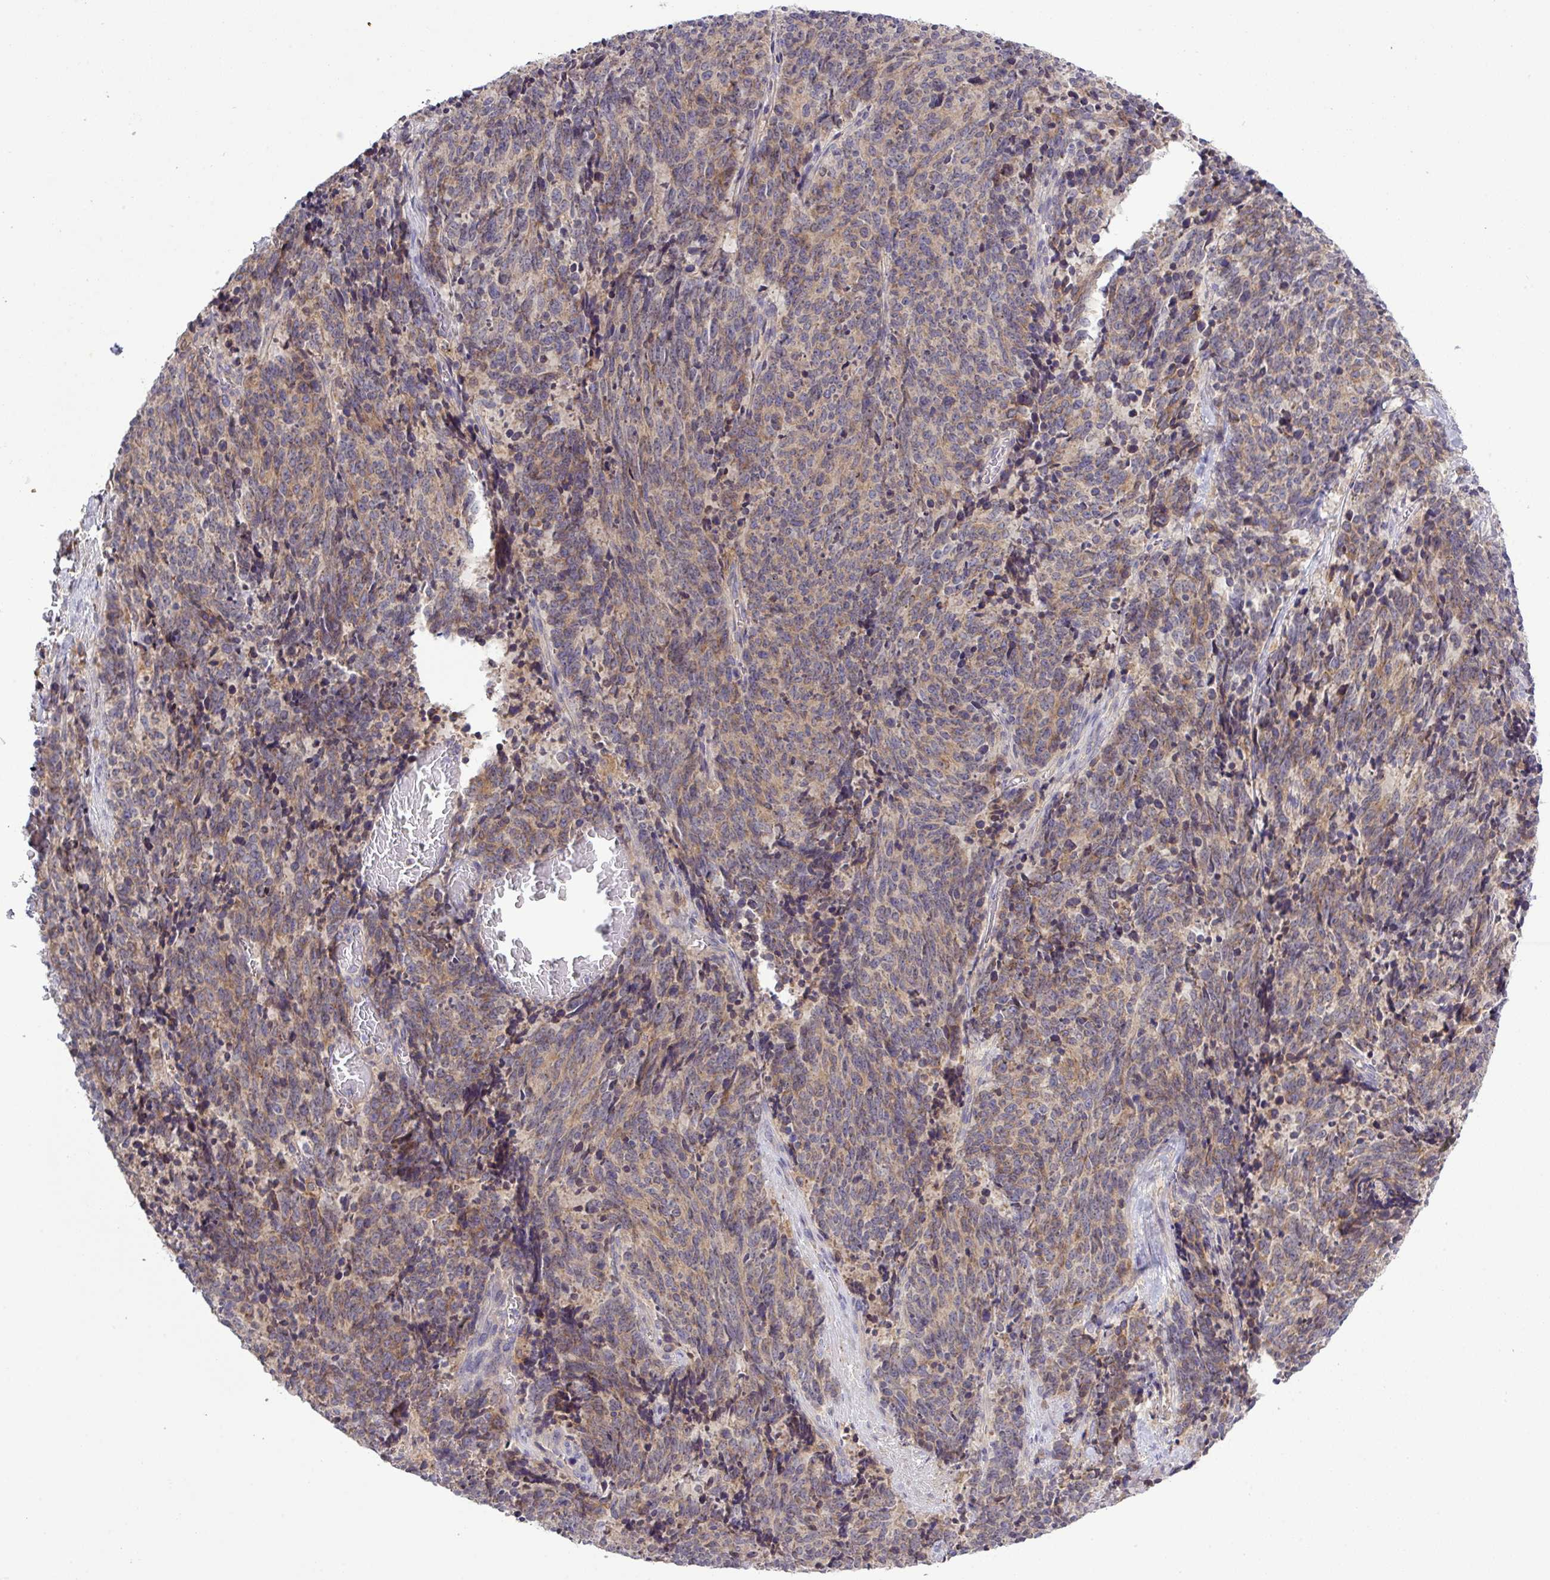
{"staining": {"intensity": "weak", "quantity": ">75%", "location": "cytoplasmic/membranous"}, "tissue": "cervical cancer", "cell_type": "Tumor cells", "image_type": "cancer", "snomed": [{"axis": "morphology", "description": "Squamous cell carcinoma, NOS"}, {"axis": "topography", "description": "Cervix"}], "caption": "Tumor cells reveal weak cytoplasmic/membranous staining in about >75% of cells in squamous cell carcinoma (cervical).", "gene": "TMEM62", "patient": {"sex": "female", "age": 29}}